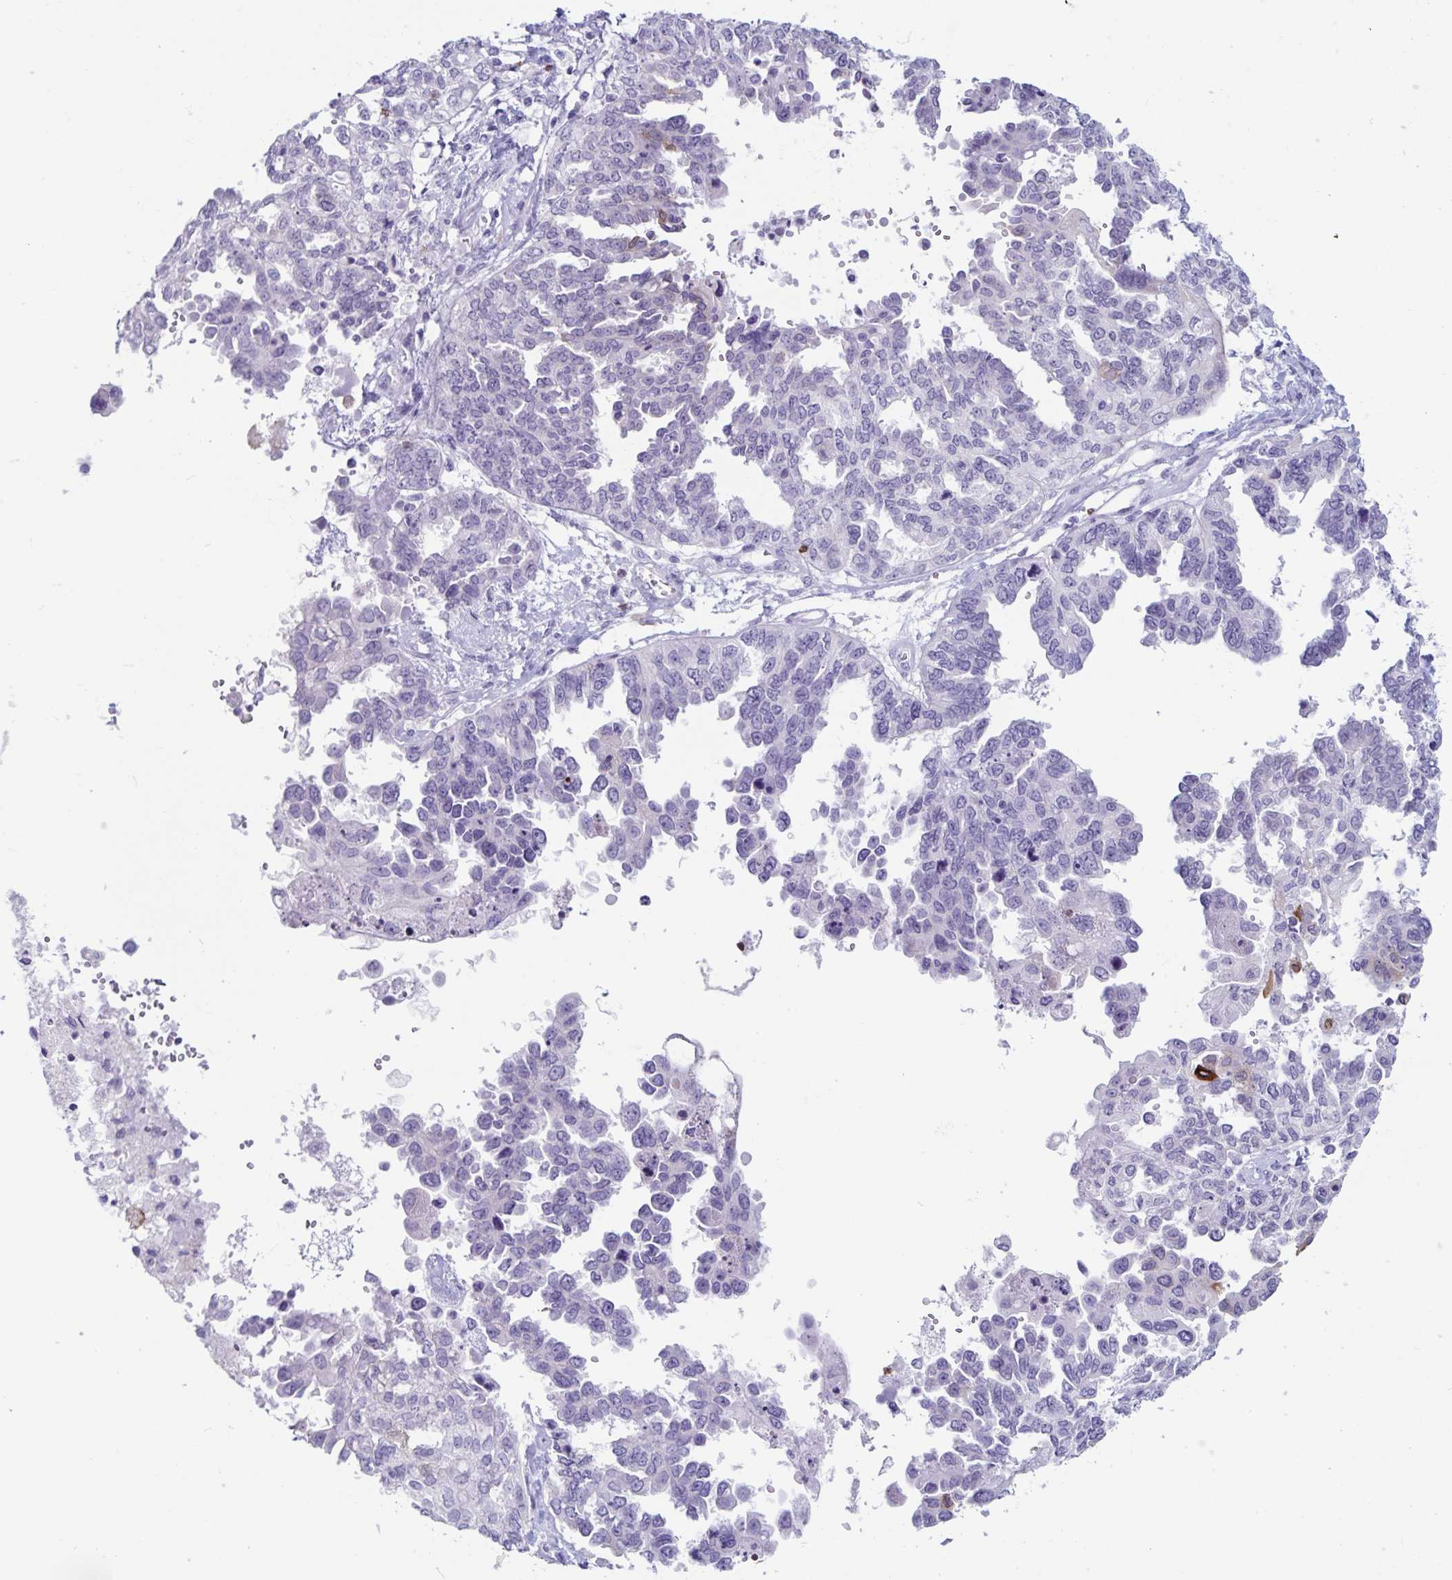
{"staining": {"intensity": "negative", "quantity": "none", "location": "none"}, "tissue": "ovarian cancer", "cell_type": "Tumor cells", "image_type": "cancer", "snomed": [{"axis": "morphology", "description": "Cystadenocarcinoma, serous, NOS"}, {"axis": "topography", "description": "Ovary"}], "caption": "Protein analysis of serous cystadenocarcinoma (ovarian) demonstrates no significant positivity in tumor cells.", "gene": "GNLY", "patient": {"sex": "female", "age": 53}}